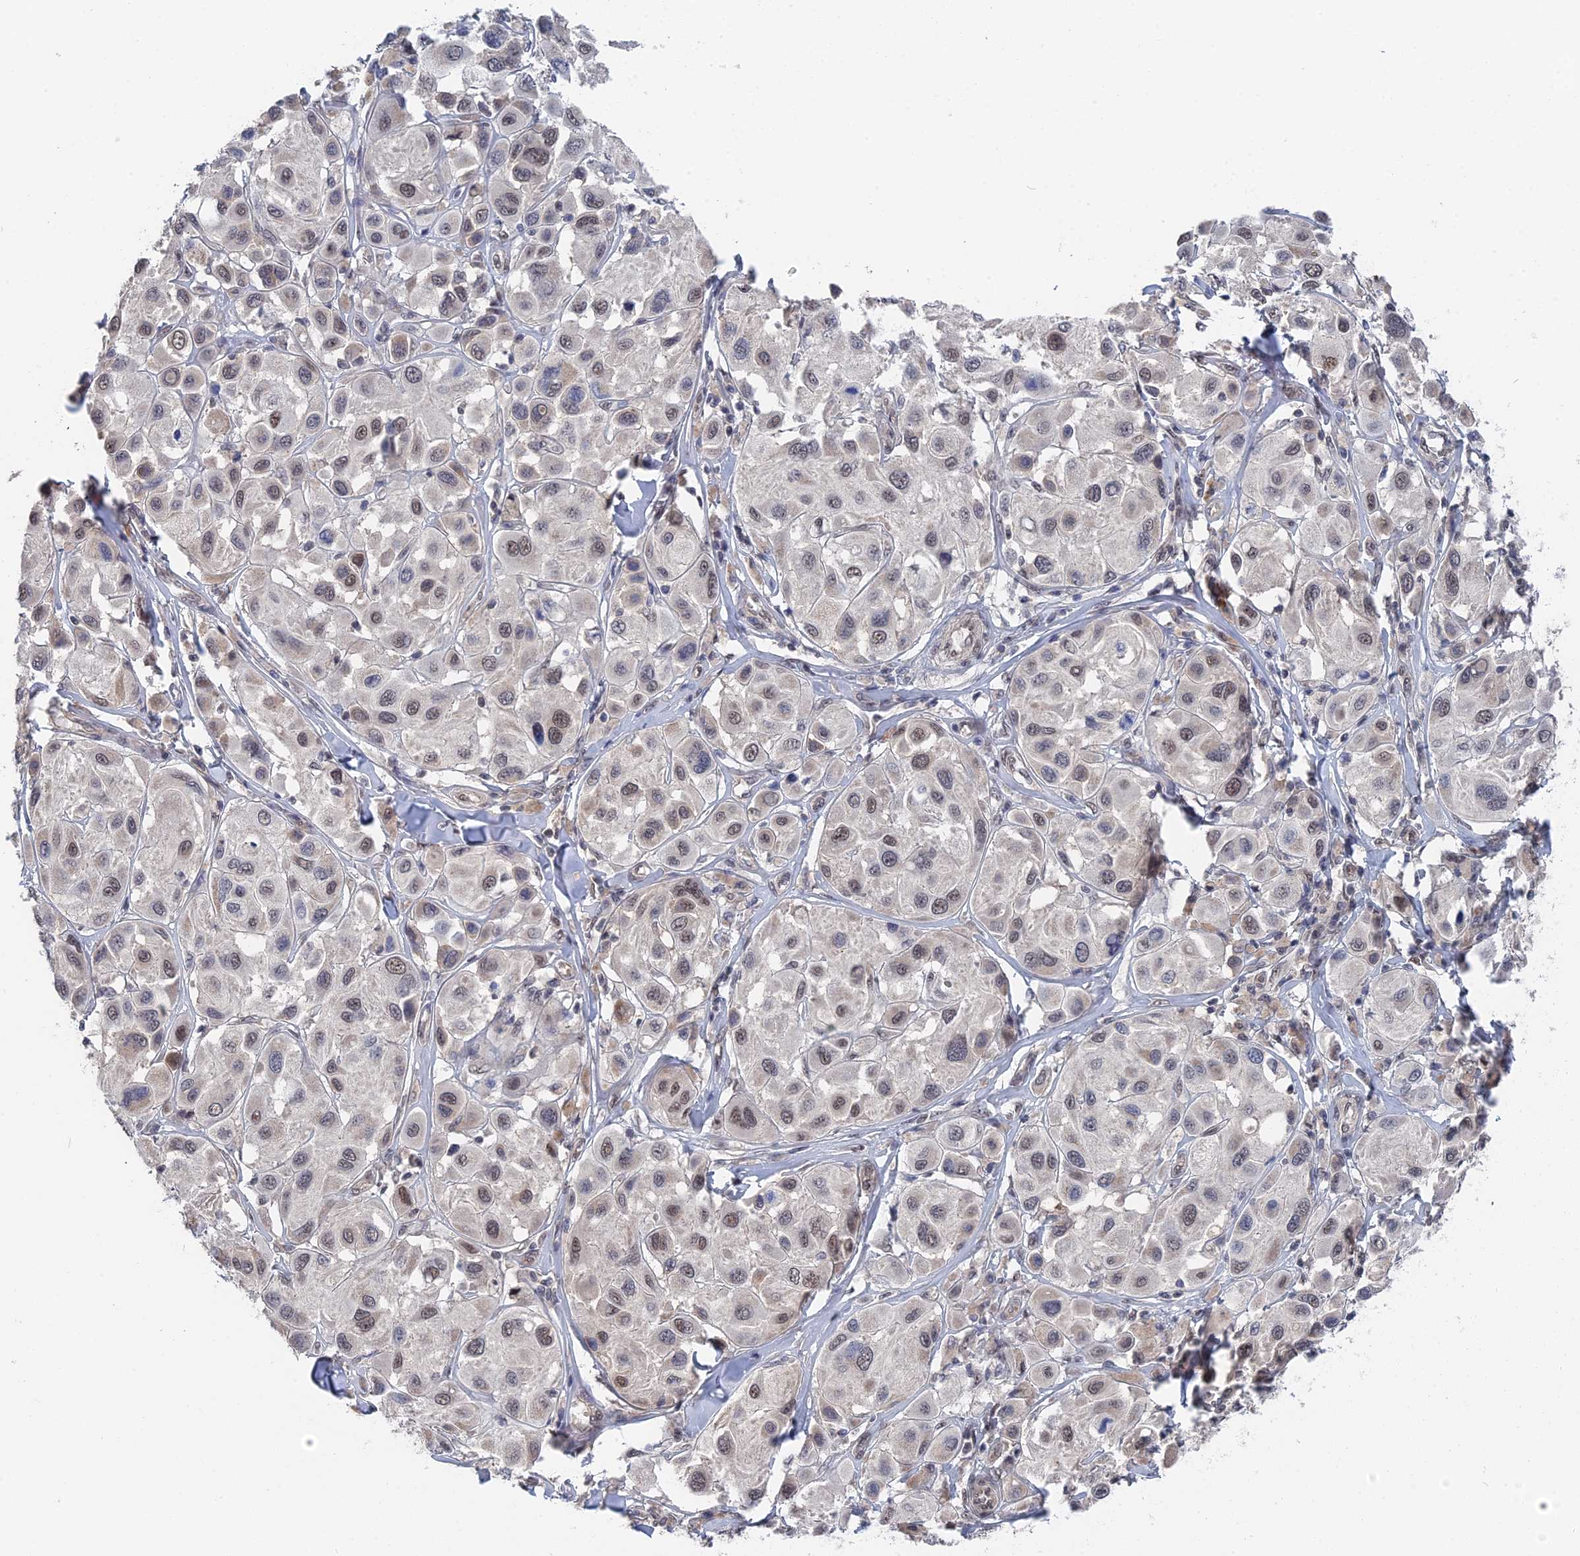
{"staining": {"intensity": "moderate", "quantity": "25%-75%", "location": "nuclear"}, "tissue": "melanoma", "cell_type": "Tumor cells", "image_type": "cancer", "snomed": [{"axis": "morphology", "description": "Malignant melanoma, Metastatic site"}, {"axis": "topography", "description": "Skin"}], "caption": "An IHC histopathology image of neoplastic tissue is shown. Protein staining in brown highlights moderate nuclear positivity in malignant melanoma (metastatic site) within tumor cells.", "gene": "TSSC4", "patient": {"sex": "male", "age": 41}}